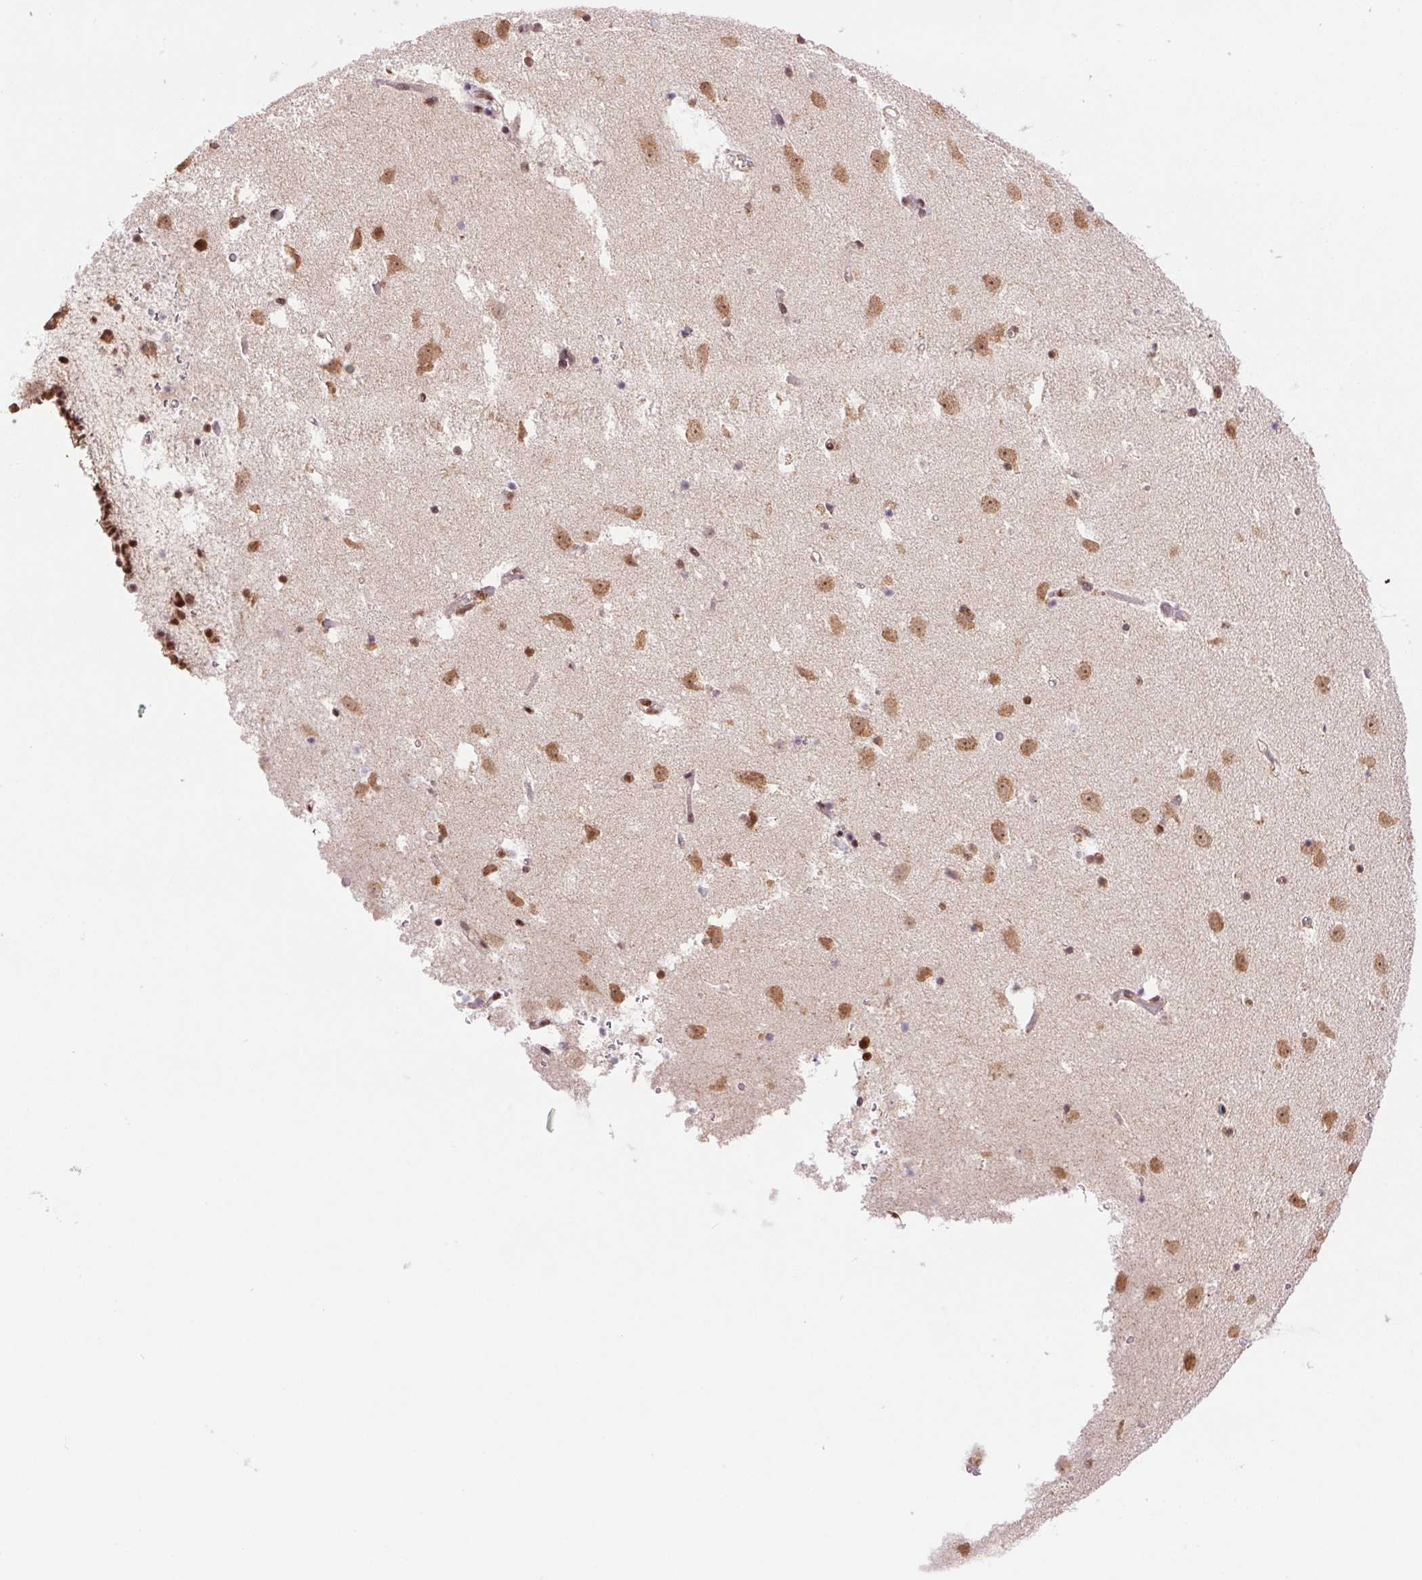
{"staining": {"intensity": "moderate", "quantity": "25%-75%", "location": "nuclear"}, "tissue": "caudate", "cell_type": "Glial cells", "image_type": "normal", "snomed": [{"axis": "morphology", "description": "Normal tissue, NOS"}, {"axis": "topography", "description": "Lateral ventricle wall"}], "caption": "Human caudate stained with a brown dye shows moderate nuclear positive expression in about 25%-75% of glial cells.", "gene": "ZNF207", "patient": {"sex": "female", "age": 42}}